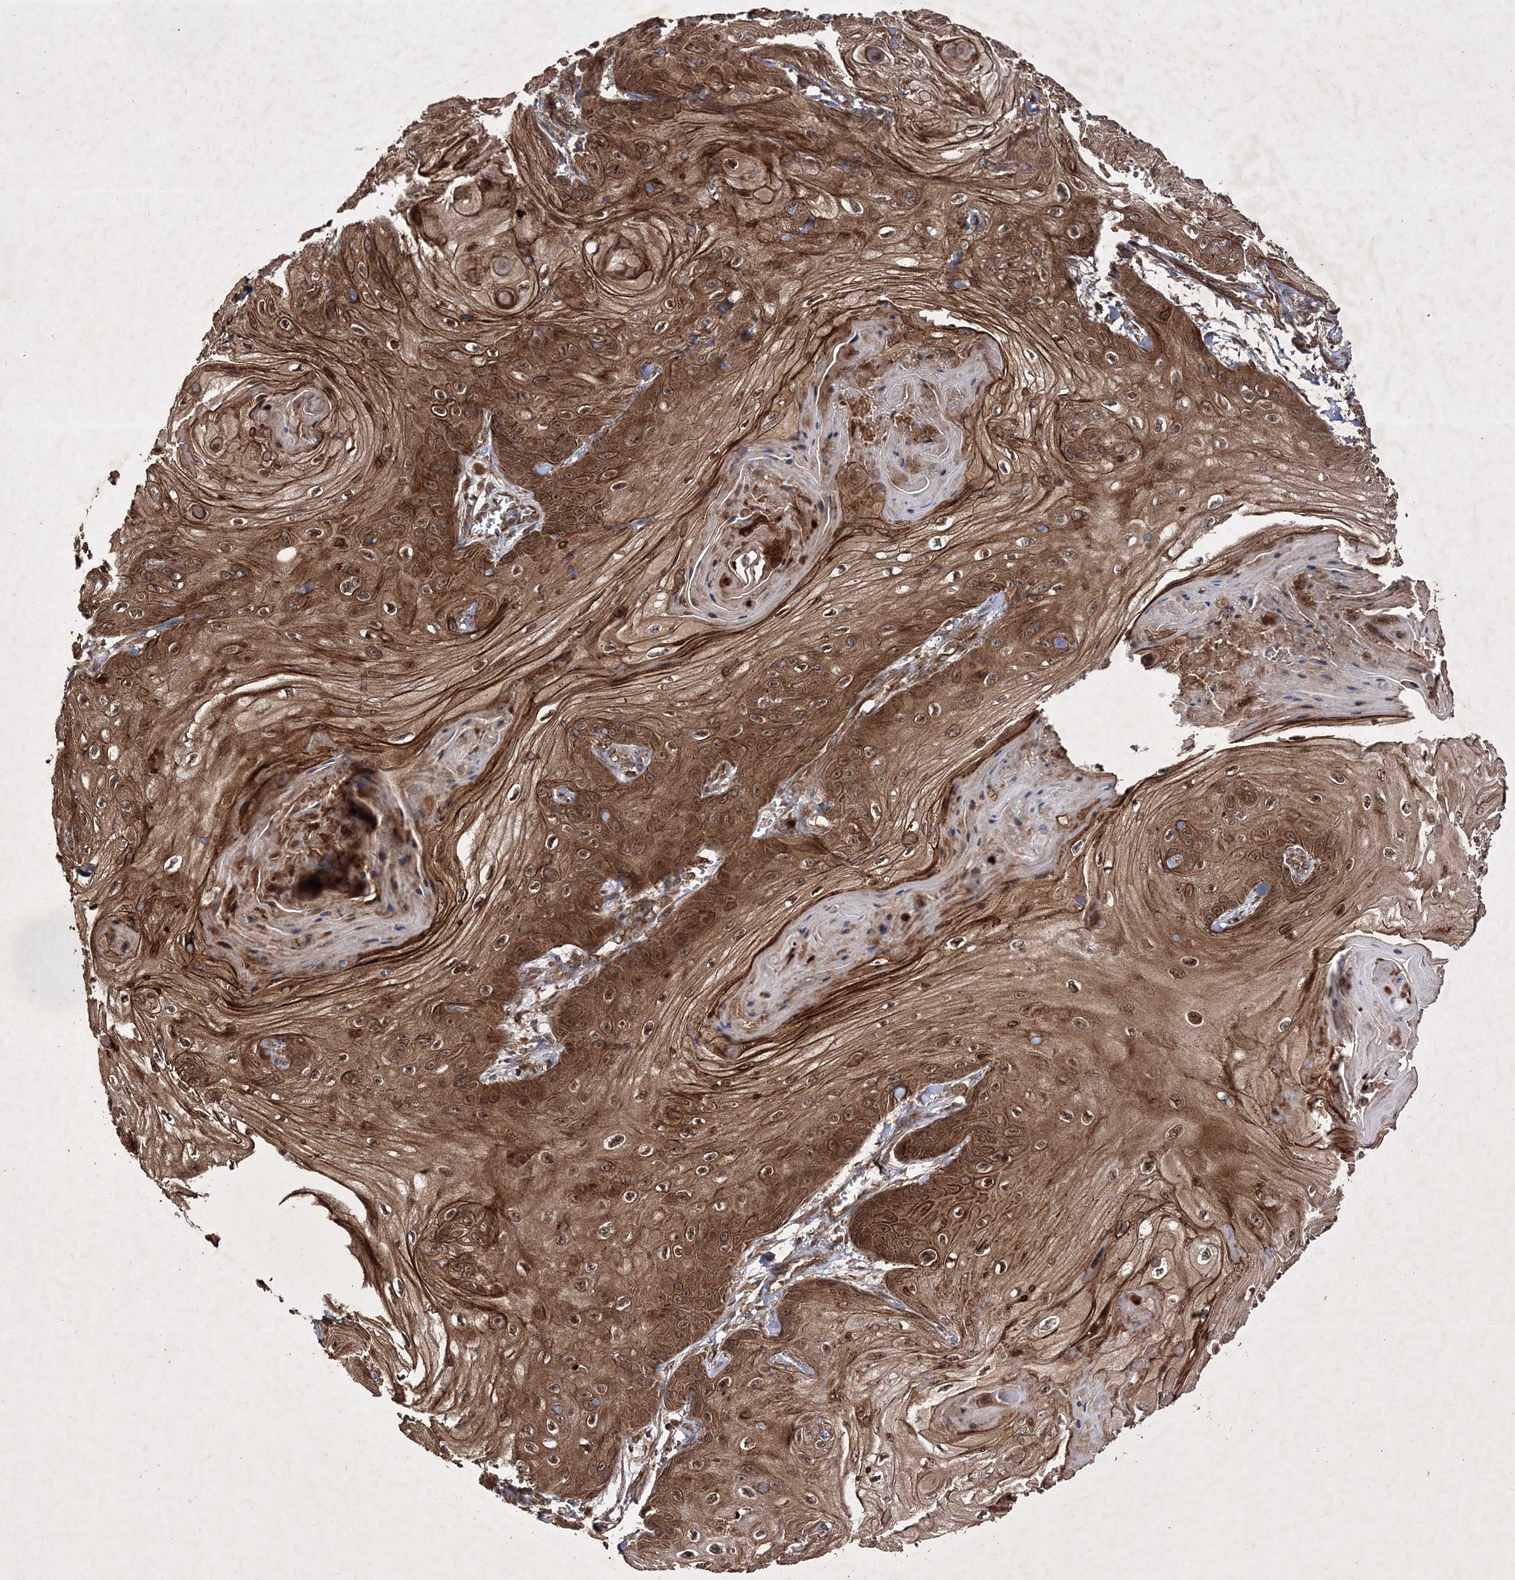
{"staining": {"intensity": "moderate", "quantity": ">75%", "location": "cytoplasmic/membranous,nuclear"}, "tissue": "skin cancer", "cell_type": "Tumor cells", "image_type": "cancer", "snomed": [{"axis": "morphology", "description": "Squamous cell carcinoma, NOS"}, {"axis": "topography", "description": "Skin"}], "caption": "Tumor cells show medium levels of moderate cytoplasmic/membranous and nuclear staining in approximately >75% of cells in squamous cell carcinoma (skin). The staining was performed using DAB (3,3'-diaminobenzidine) to visualize the protein expression in brown, while the nuclei were stained in blue with hematoxylin (Magnification: 20x).", "gene": "DNAJC13", "patient": {"sex": "male", "age": 74}}